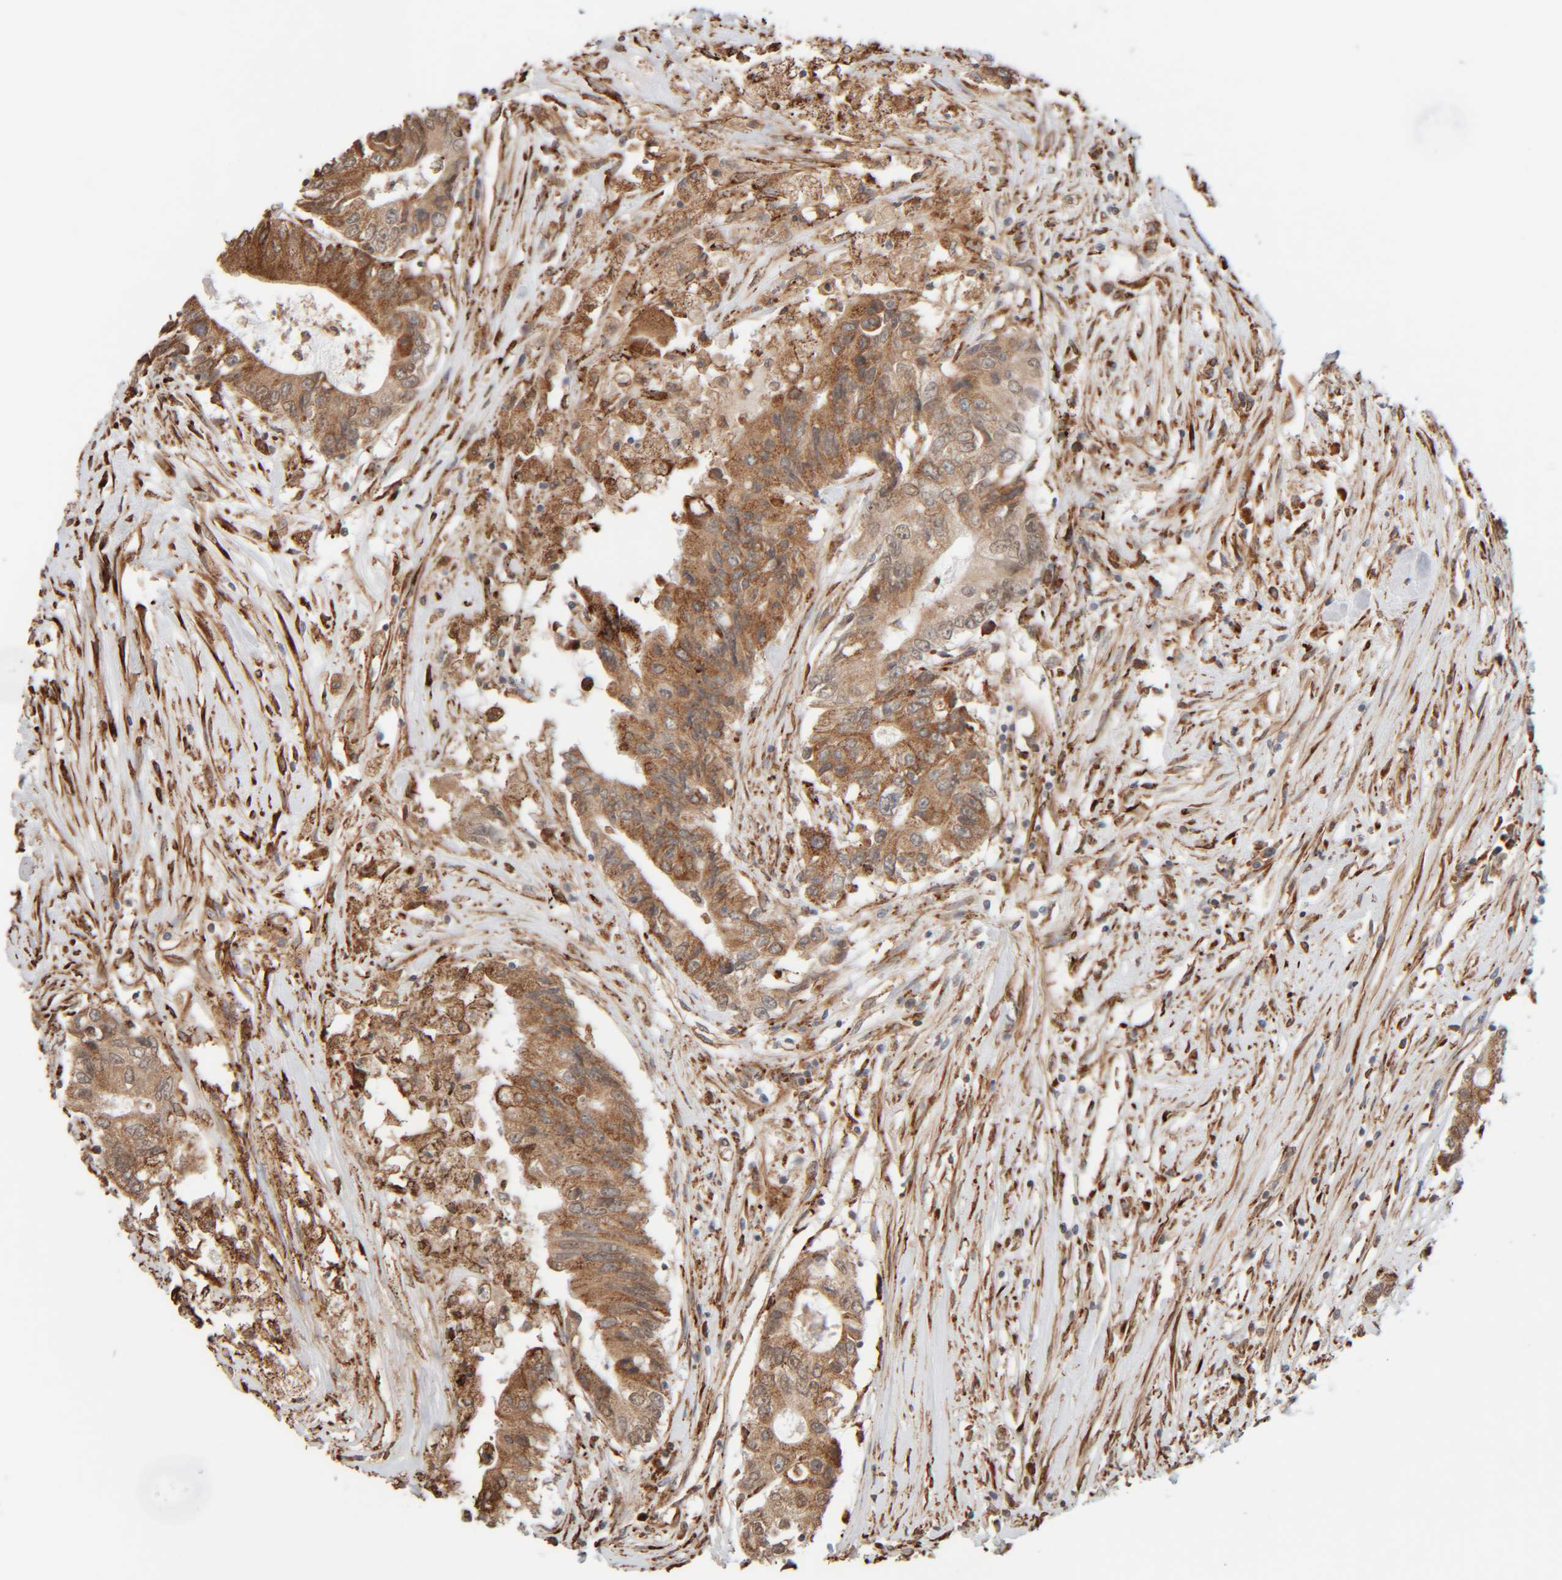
{"staining": {"intensity": "moderate", "quantity": ">75%", "location": "cytoplasmic/membranous"}, "tissue": "colorectal cancer", "cell_type": "Tumor cells", "image_type": "cancer", "snomed": [{"axis": "morphology", "description": "Adenocarcinoma, NOS"}, {"axis": "topography", "description": "Colon"}], "caption": "Immunohistochemical staining of human adenocarcinoma (colorectal) reveals medium levels of moderate cytoplasmic/membranous positivity in approximately >75% of tumor cells.", "gene": "INTS1", "patient": {"sex": "female", "age": 77}}